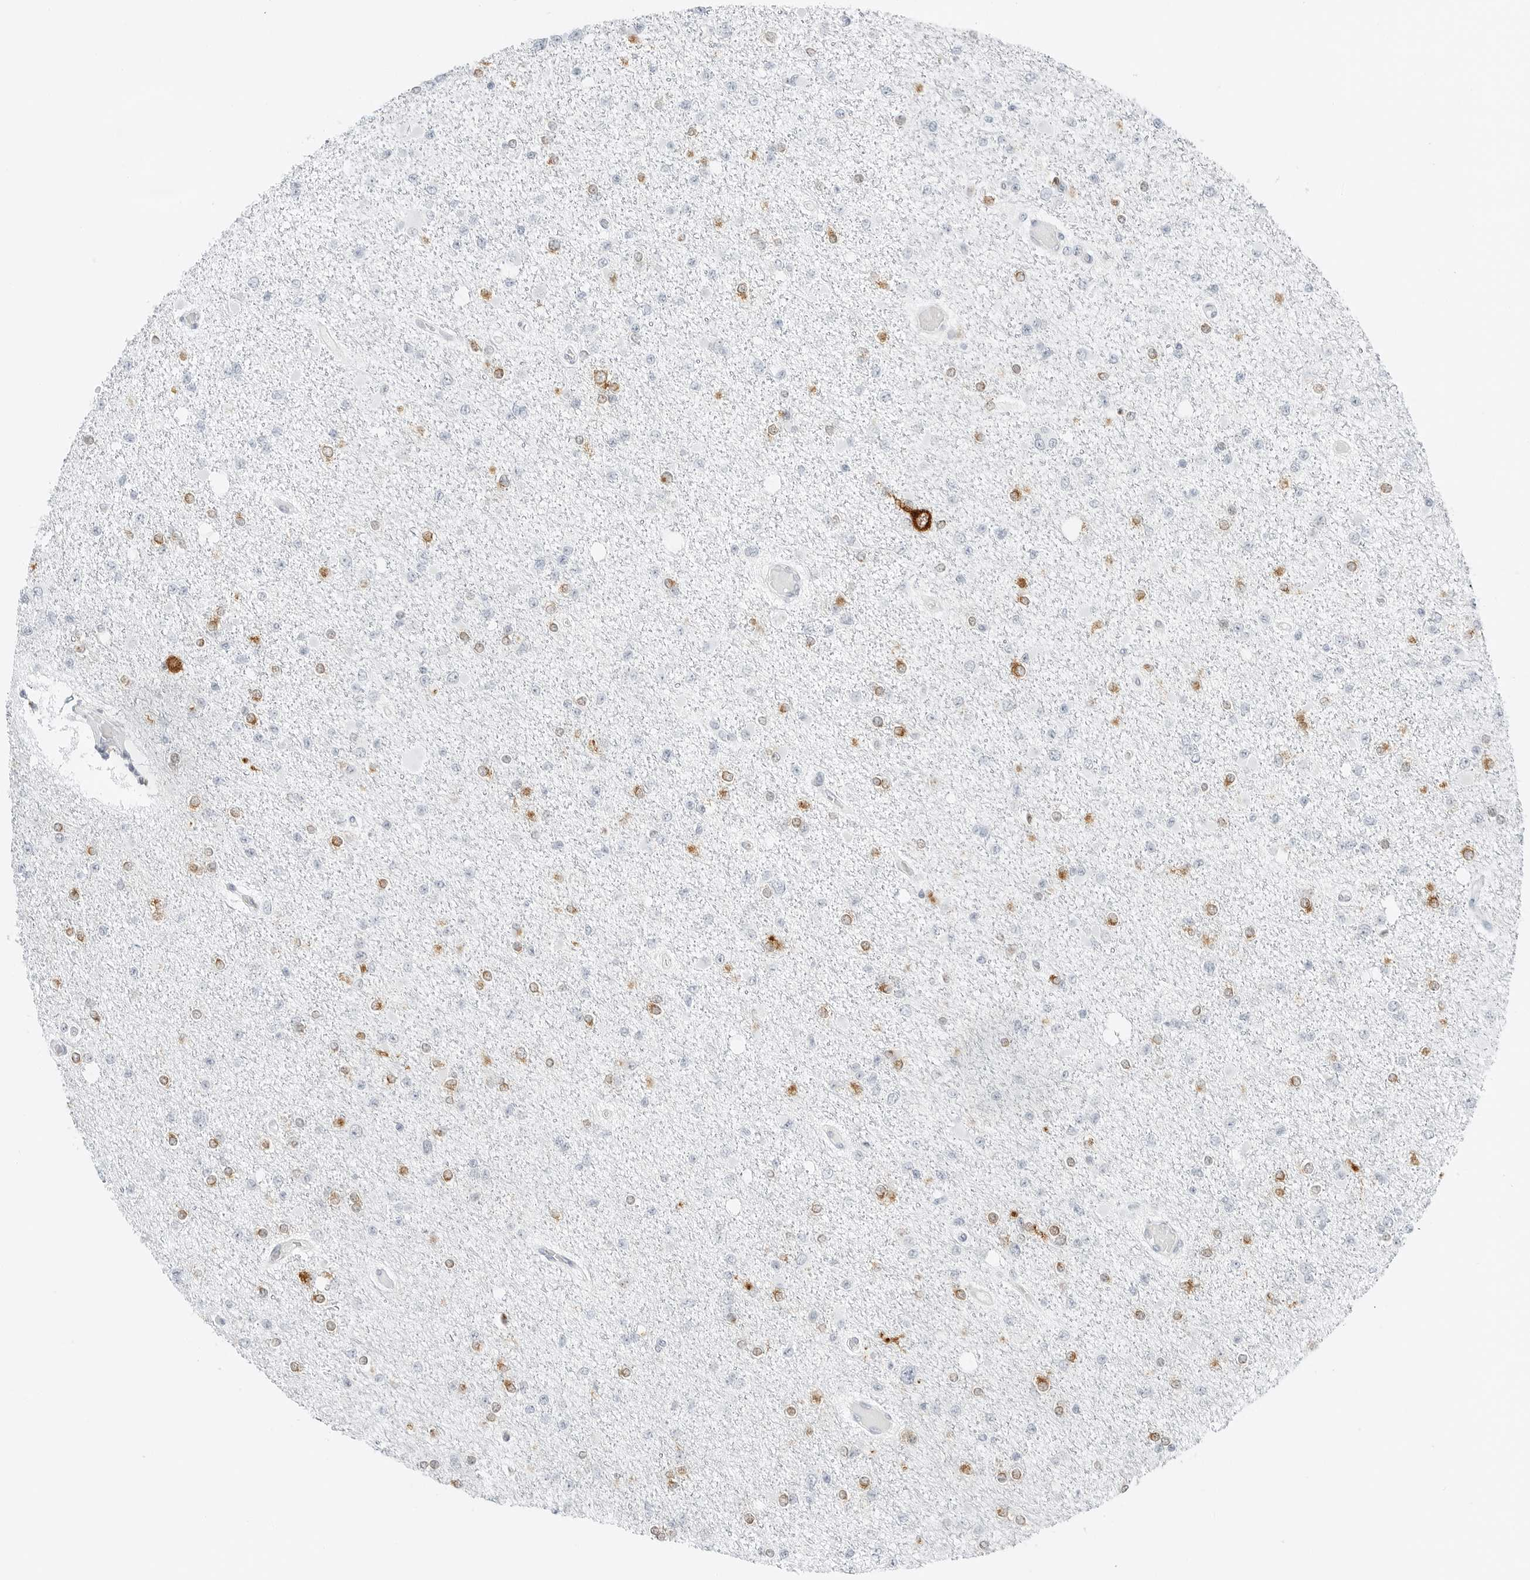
{"staining": {"intensity": "moderate", "quantity": "<25%", "location": "cytoplasmic/membranous"}, "tissue": "glioma", "cell_type": "Tumor cells", "image_type": "cancer", "snomed": [{"axis": "morphology", "description": "Glioma, malignant, Low grade"}, {"axis": "topography", "description": "Brain"}], "caption": "Glioma stained with a protein marker shows moderate staining in tumor cells.", "gene": "CCSAP", "patient": {"sex": "female", "age": 22}}